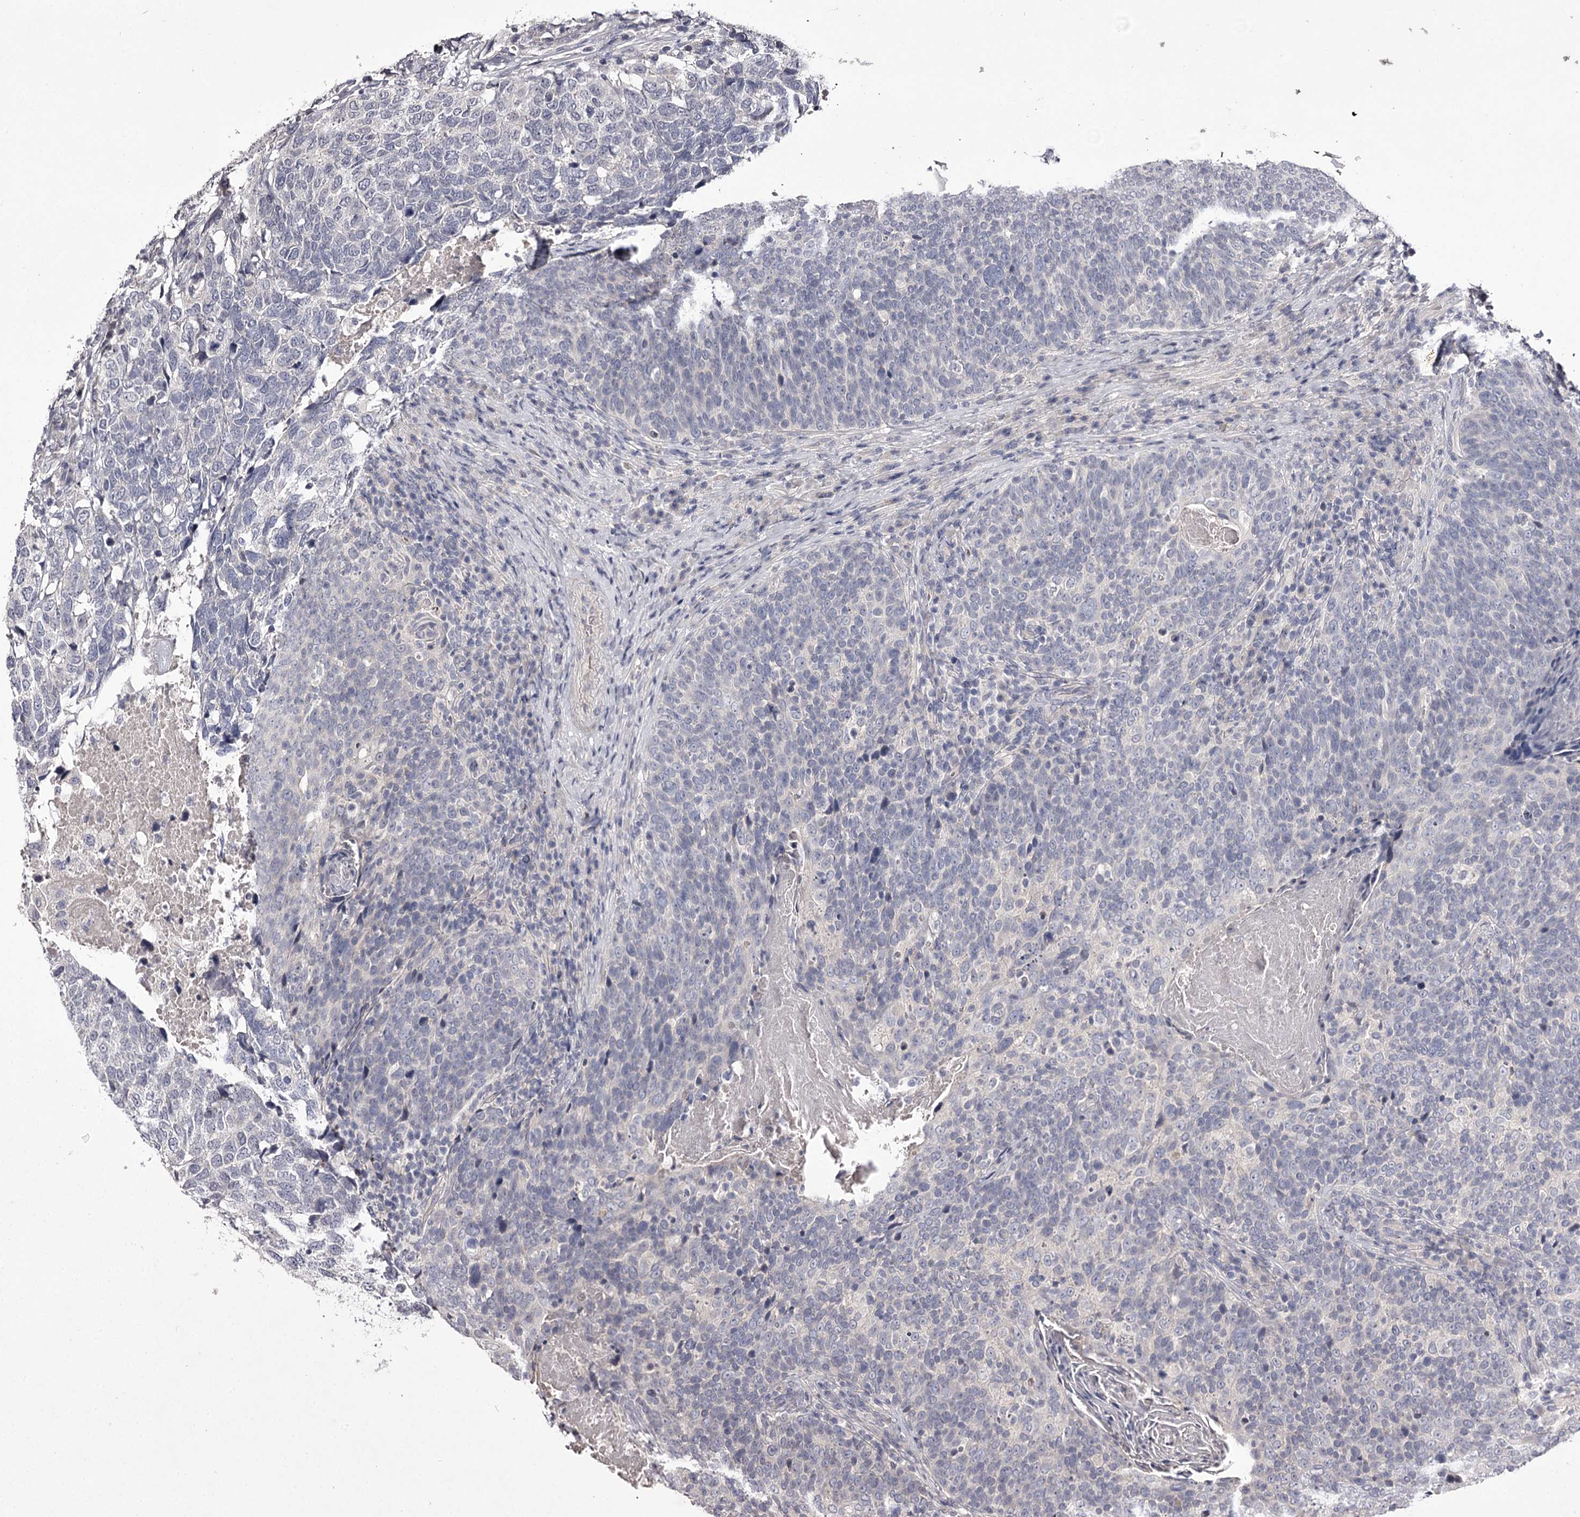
{"staining": {"intensity": "negative", "quantity": "none", "location": "none"}, "tissue": "head and neck cancer", "cell_type": "Tumor cells", "image_type": "cancer", "snomed": [{"axis": "morphology", "description": "Squamous cell carcinoma, NOS"}, {"axis": "morphology", "description": "Squamous cell carcinoma, metastatic, NOS"}, {"axis": "topography", "description": "Lymph node"}, {"axis": "topography", "description": "Head-Neck"}], "caption": "Human head and neck cancer (squamous cell carcinoma) stained for a protein using immunohistochemistry (IHC) shows no positivity in tumor cells.", "gene": "PRM2", "patient": {"sex": "male", "age": 62}}